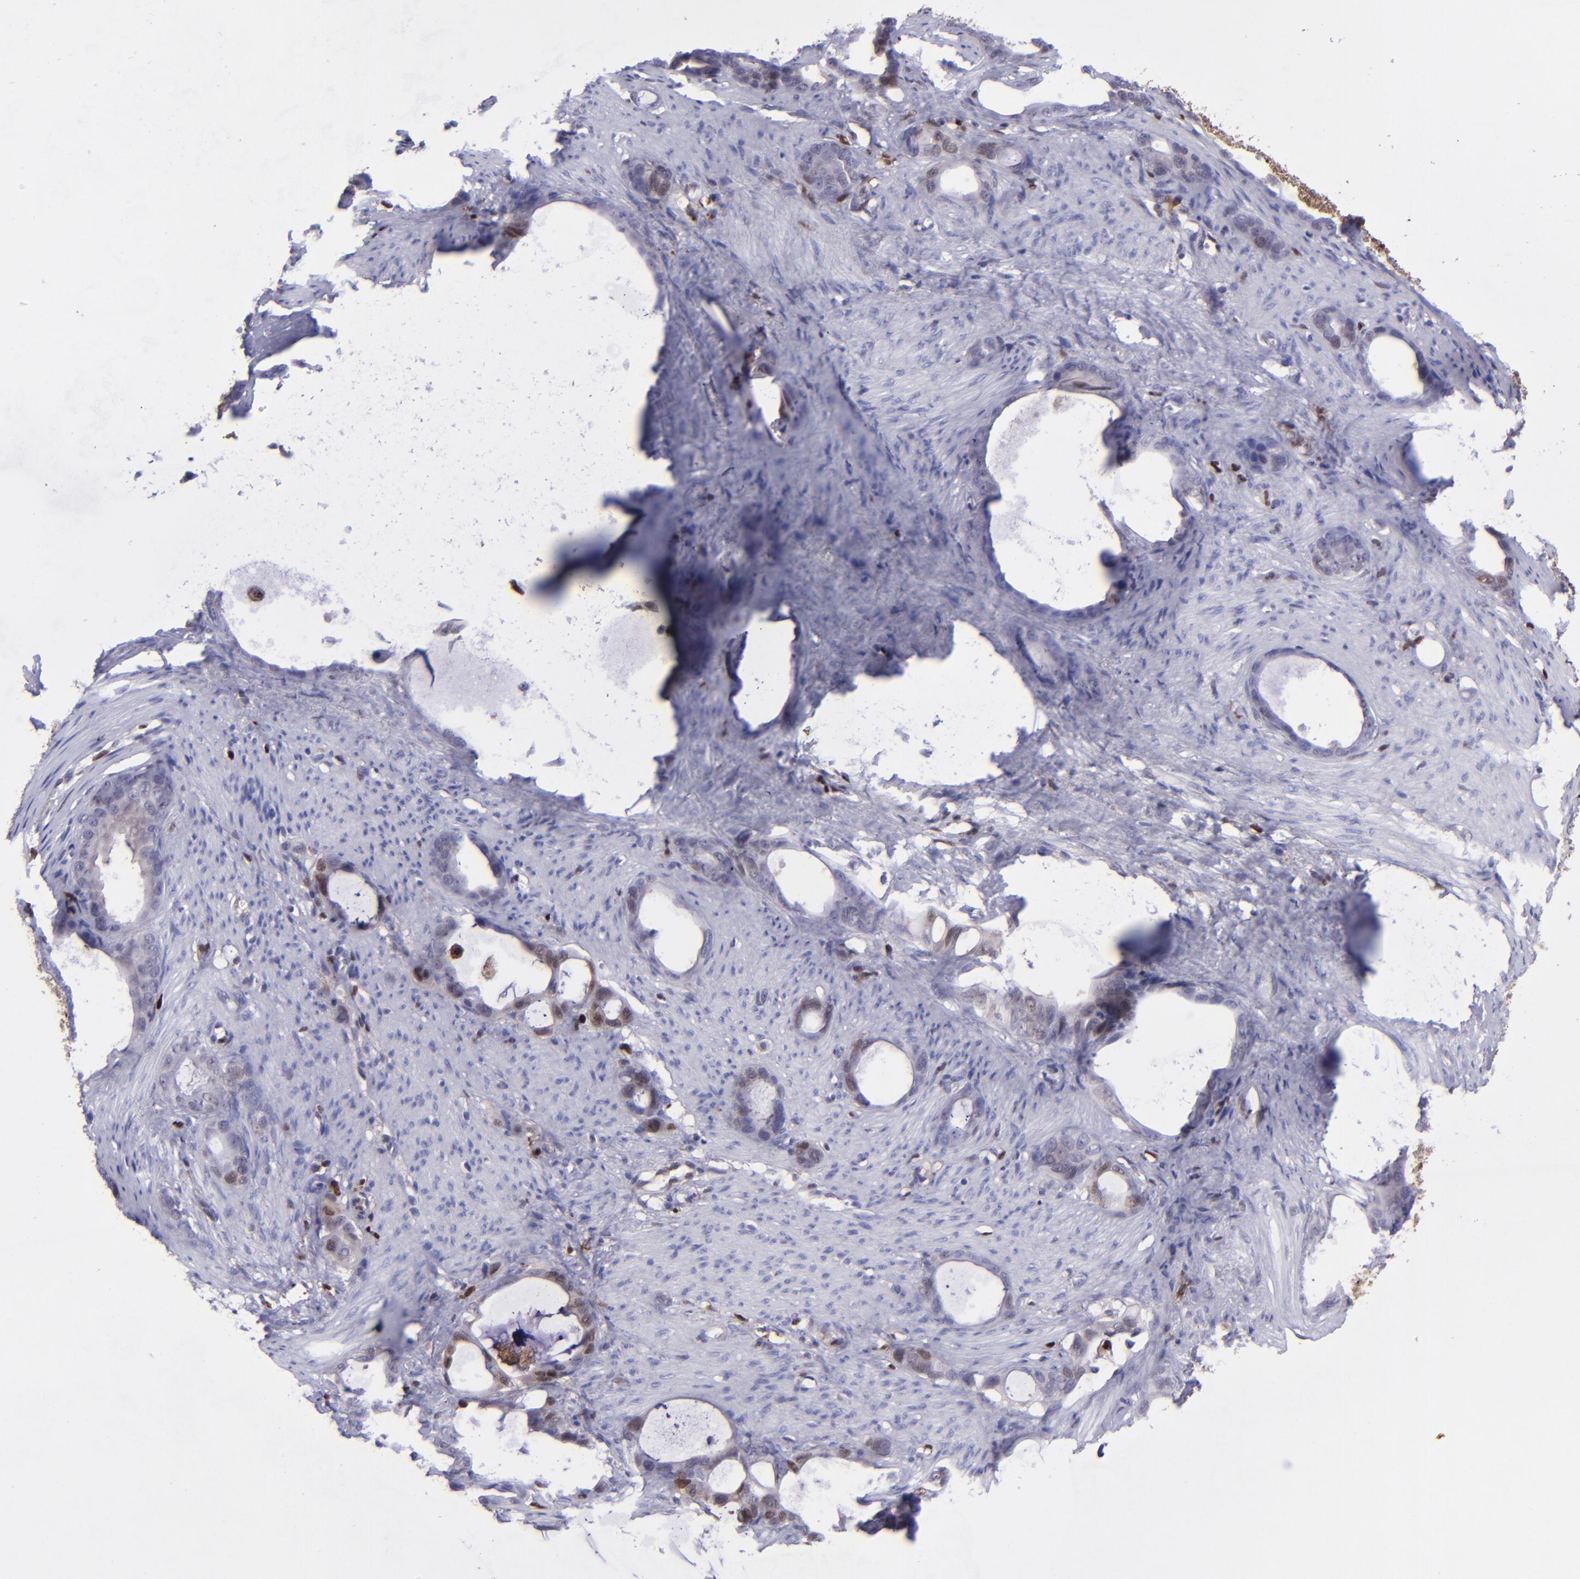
{"staining": {"intensity": "moderate", "quantity": "<25%", "location": "cytoplasmic/membranous,nuclear"}, "tissue": "stomach cancer", "cell_type": "Tumor cells", "image_type": "cancer", "snomed": [{"axis": "morphology", "description": "Adenocarcinoma, NOS"}, {"axis": "topography", "description": "Stomach"}], "caption": "Adenocarcinoma (stomach) stained with IHC displays moderate cytoplasmic/membranous and nuclear staining in about <25% of tumor cells.", "gene": "TYMP", "patient": {"sex": "female", "age": 75}}